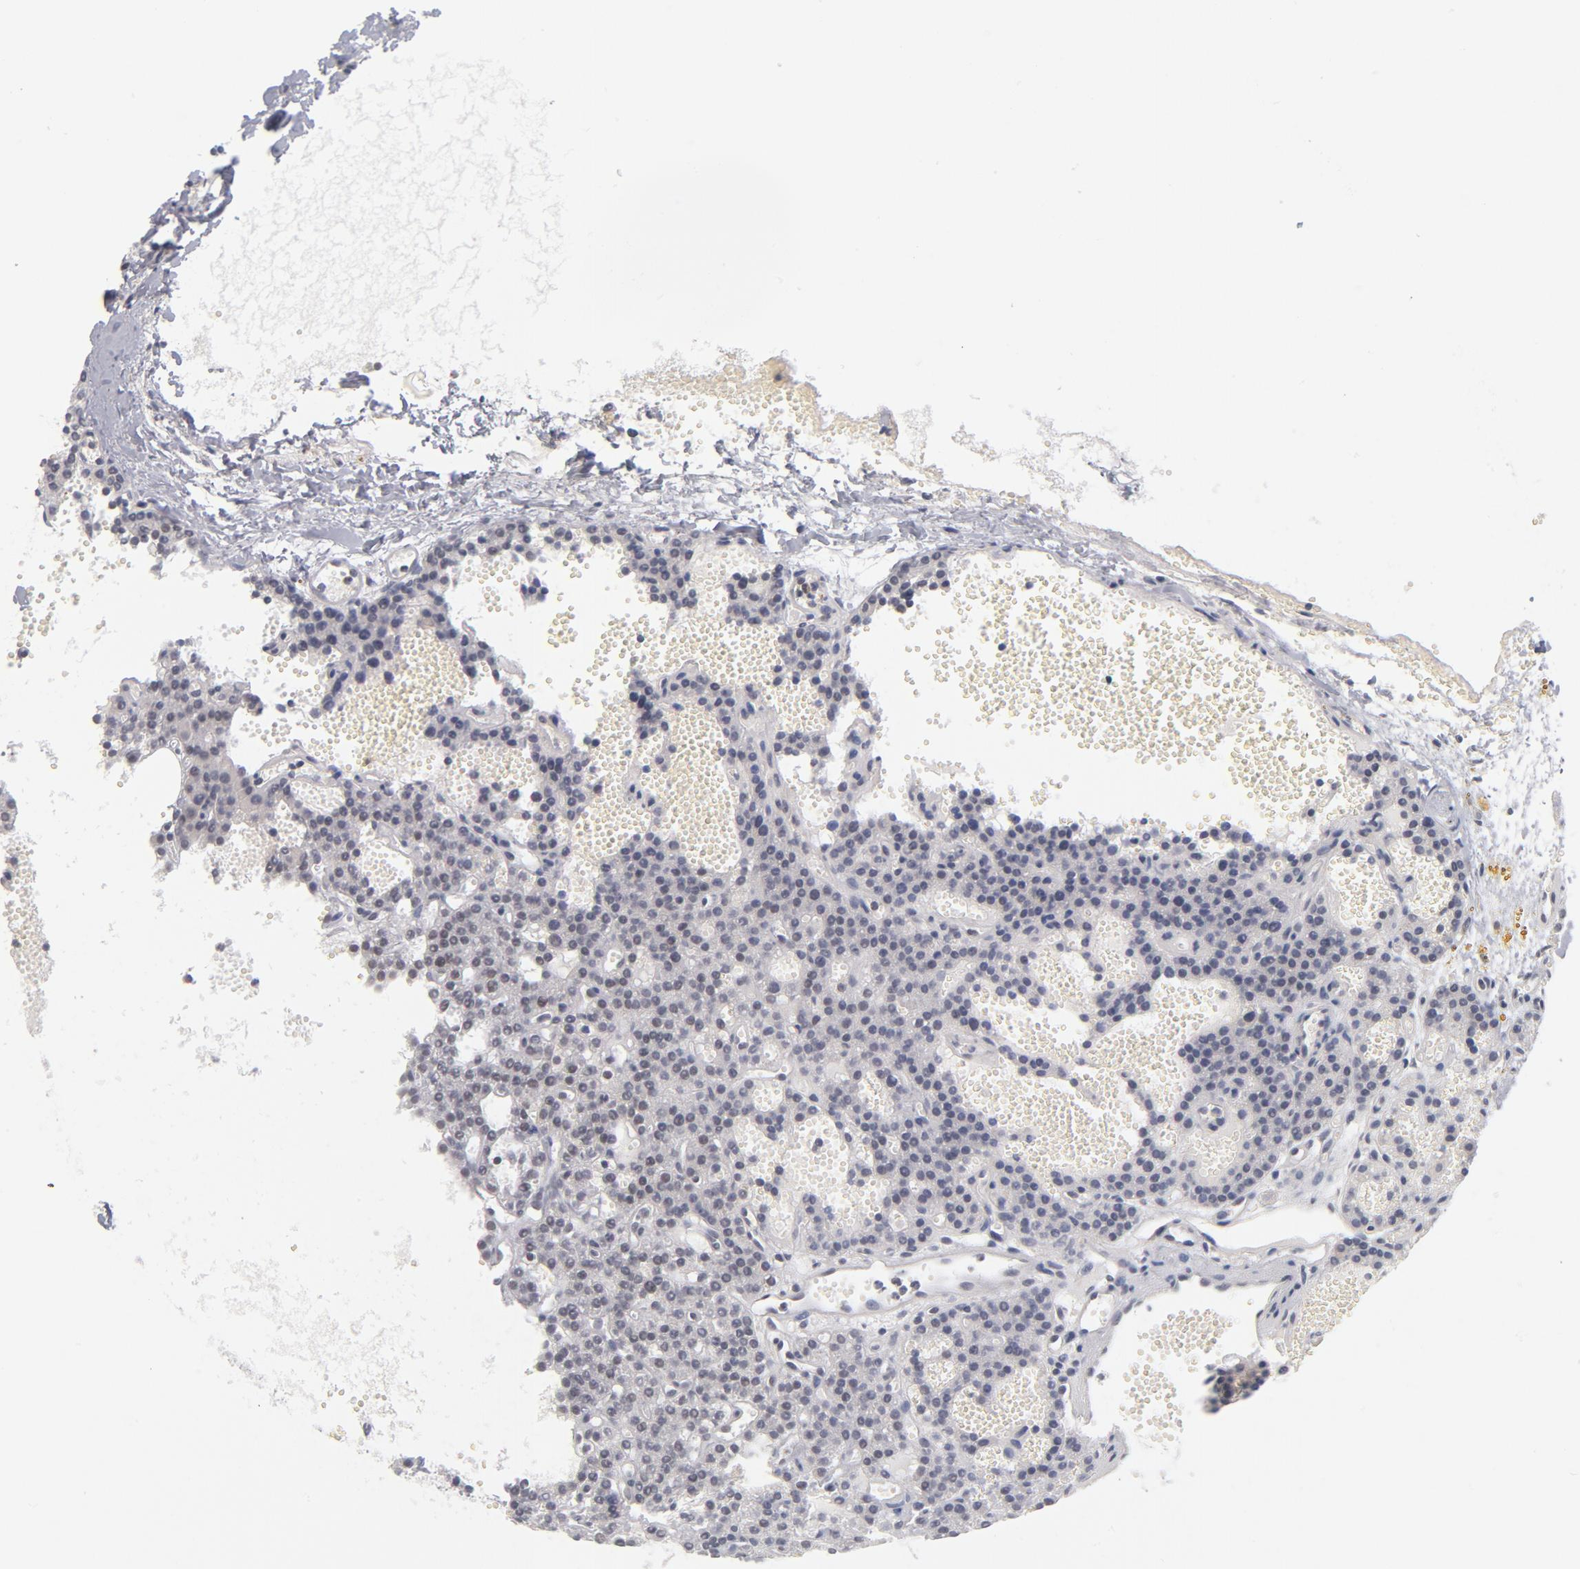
{"staining": {"intensity": "weak", "quantity": "25%-75%", "location": "cytoplasmic/membranous"}, "tissue": "parathyroid gland", "cell_type": "Glandular cells", "image_type": "normal", "snomed": [{"axis": "morphology", "description": "Normal tissue, NOS"}, {"axis": "topography", "description": "Parathyroid gland"}], "caption": "Immunohistochemistry image of unremarkable human parathyroid gland stained for a protein (brown), which shows low levels of weak cytoplasmic/membranous expression in approximately 25%-75% of glandular cells.", "gene": "BAP1", "patient": {"sex": "male", "age": 25}}